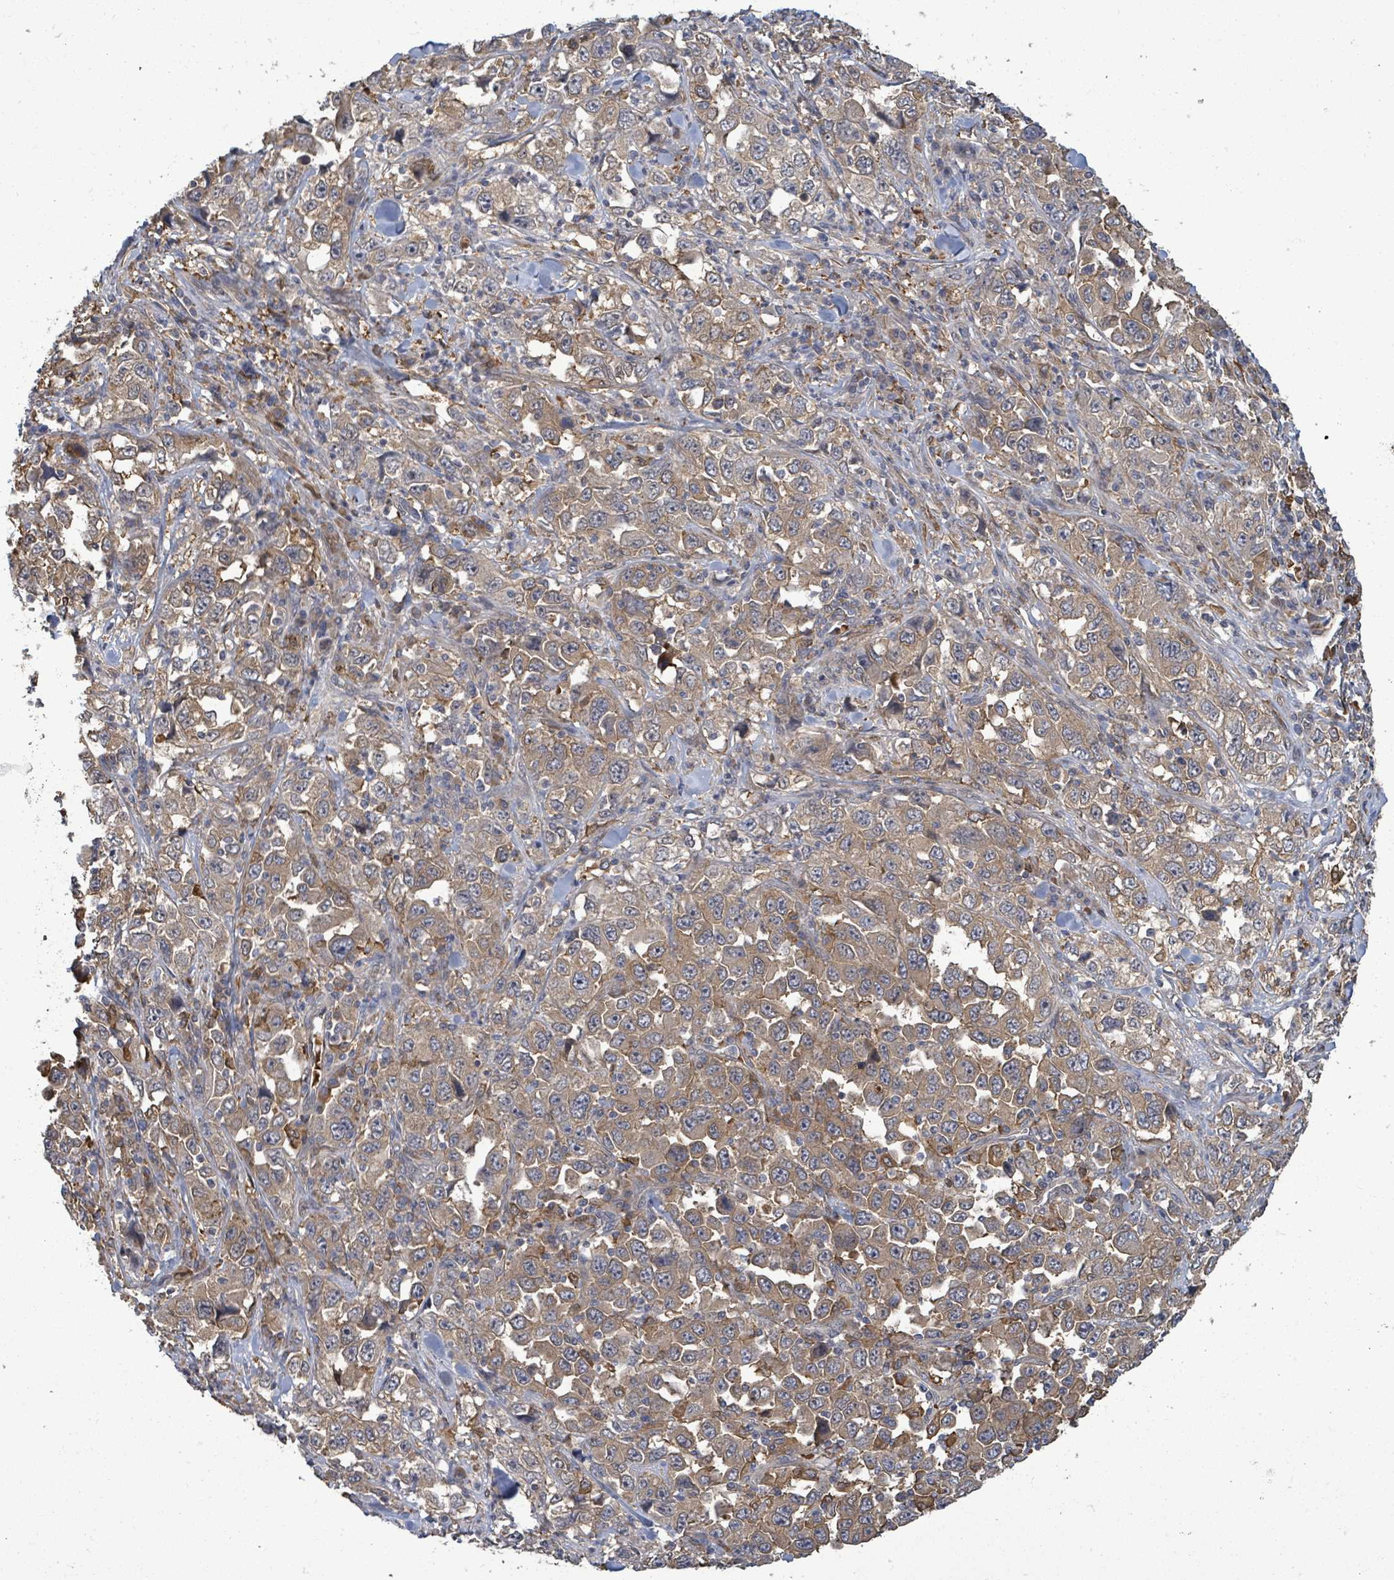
{"staining": {"intensity": "weak", "quantity": ">75%", "location": "cytoplasmic/membranous"}, "tissue": "stomach cancer", "cell_type": "Tumor cells", "image_type": "cancer", "snomed": [{"axis": "morphology", "description": "Normal tissue, NOS"}, {"axis": "morphology", "description": "Adenocarcinoma, NOS"}, {"axis": "topography", "description": "Stomach, upper"}, {"axis": "topography", "description": "Stomach"}], "caption": "Tumor cells show low levels of weak cytoplasmic/membranous staining in about >75% of cells in adenocarcinoma (stomach).", "gene": "MAP3K6", "patient": {"sex": "male", "age": 59}}